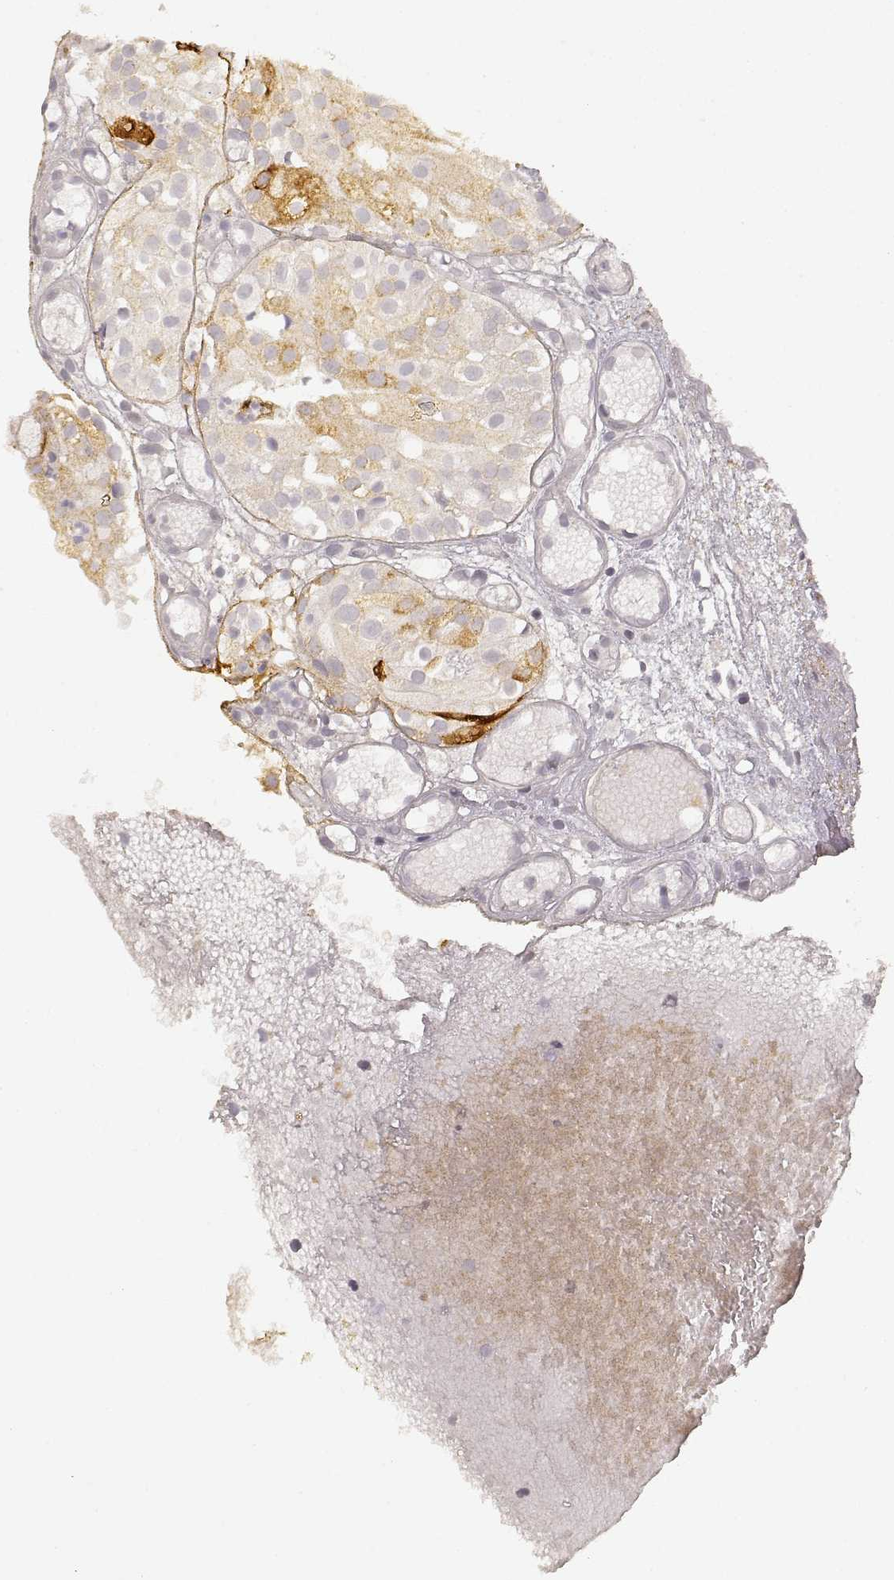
{"staining": {"intensity": "moderate", "quantity": "<25%", "location": "cytoplasmic/membranous"}, "tissue": "prostate cancer", "cell_type": "Tumor cells", "image_type": "cancer", "snomed": [{"axis": "morphology", "description": "Adenocarcinoma, High grade"}, {"axis": "topography", "description": "Prostate"}], "caption": "The immunohistochemical stain shows moderate cytoplasmic/membranous positivity in tumor cells of prostate high-grade adenocarcinoma tissue. (DAB = brown stain, brightfield microscopy at high magnification).", "gene": "LAMC2", "patient": {"sex": "male", "age": 79}}